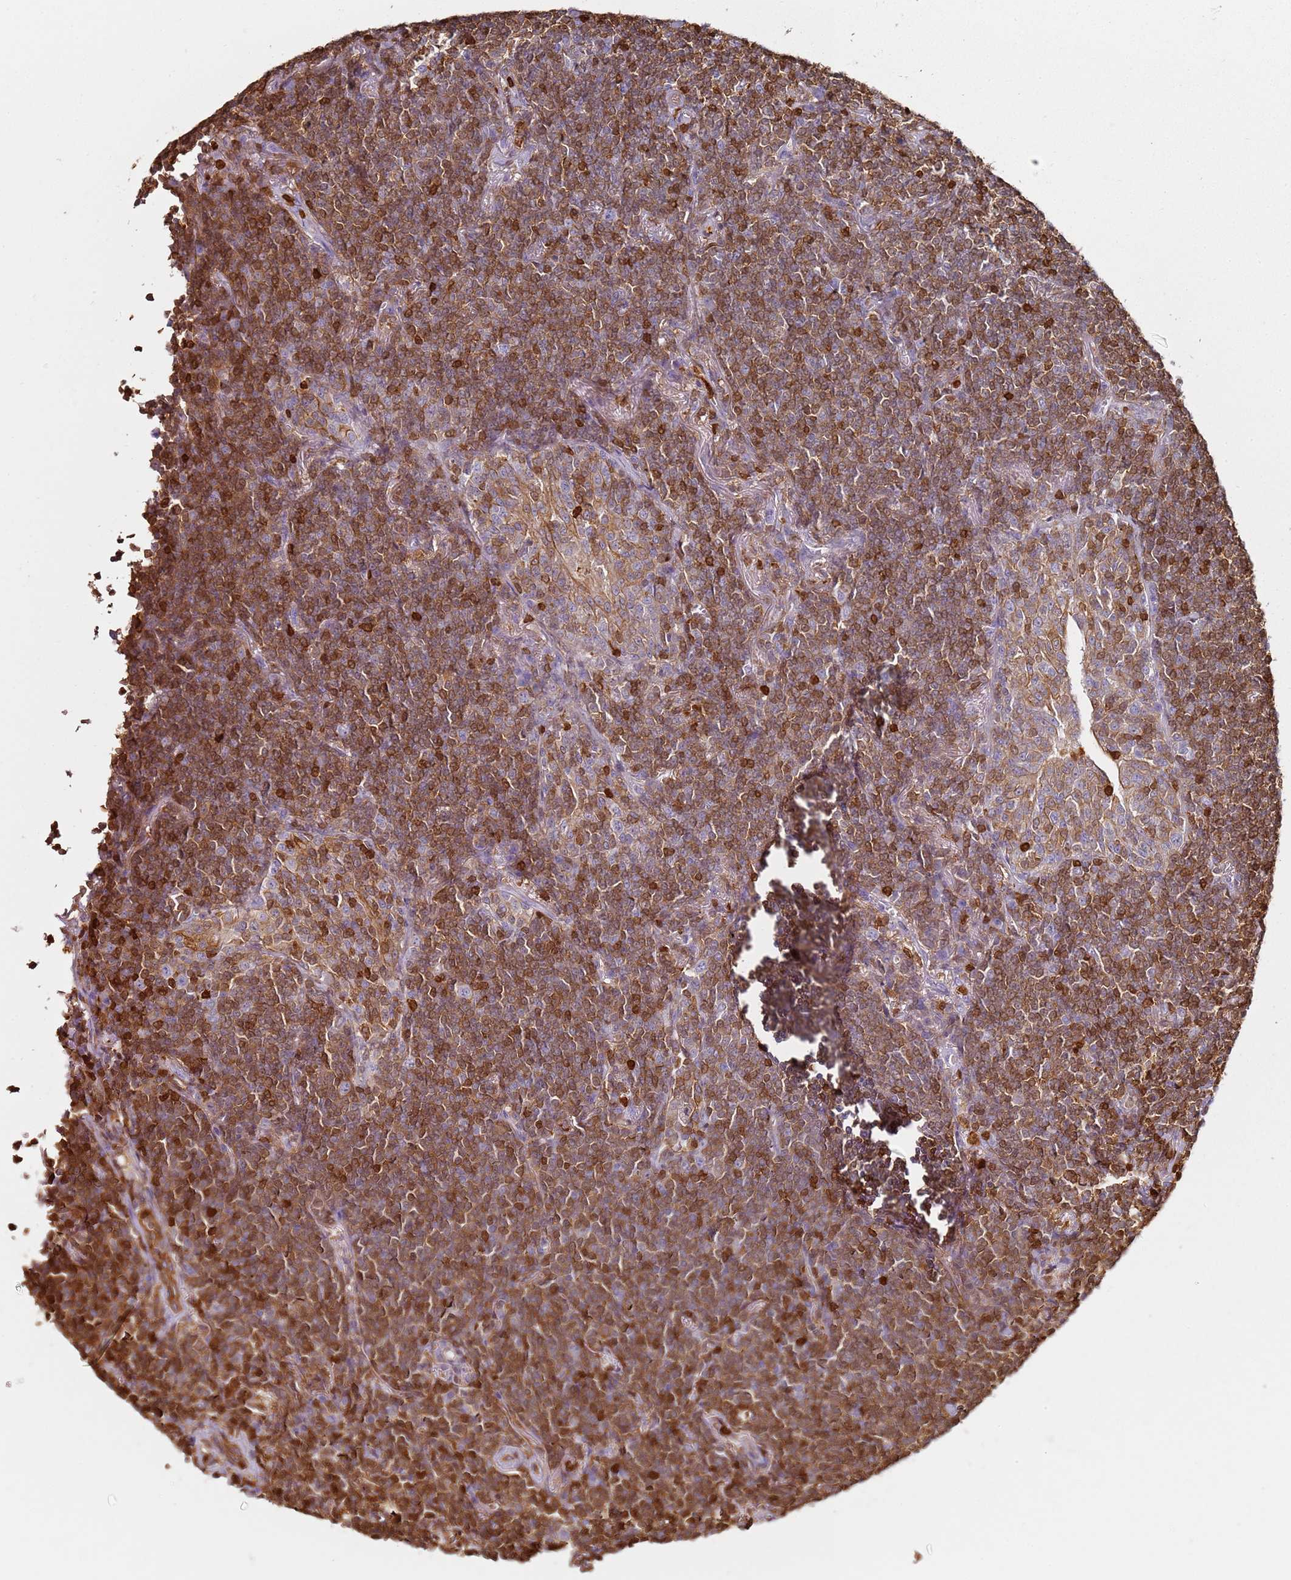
{"staining": {"intensity": "strong", "quantity": ">75%", "location": "cytoplasmic/membranous,nuclear"}, "tissue": "lymphoma", "cell_type": "Tumor cells", "image_type": "cancer", "snomed": [{"axis": "morphology", "description": "Malignant lymphoma, non-Hodgkin's type, Low grade"}, {"axis": "topography", "description": "Lung"}], "caption": "DAB immunohistochemical staining of malignant lymphoma, non-Hodgkin's type (low-grade) shows strong cytoplasmic/membranous and nuclear protein positivity in approximately >75% of tumor cells.", "gene": "S100A4", "patient": {"sex": "female", "age": 71}}